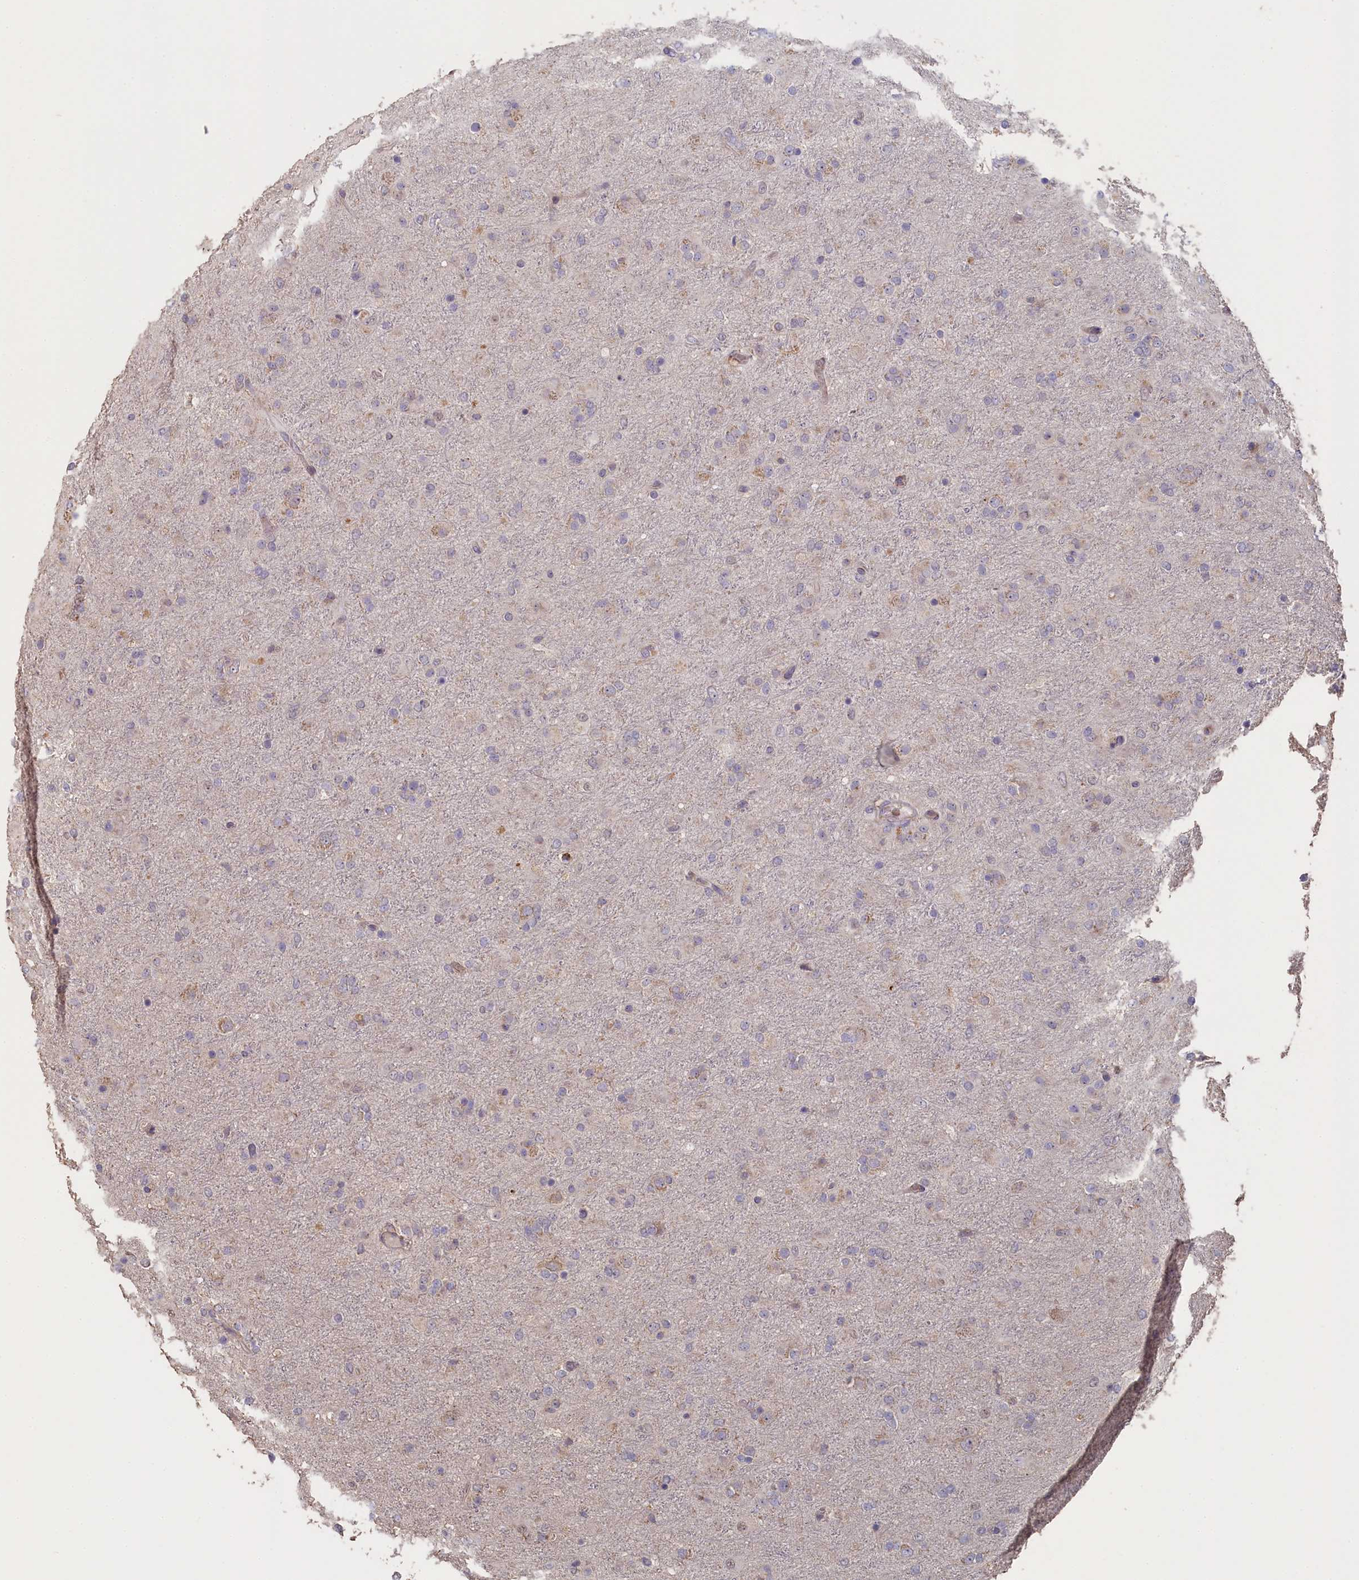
{"staining": {"intensity": "negative", "quantity": "none", "location": "none"}, "tissue": "glioma", "cell_type": "Tumor cells", "image_type": "cancer", "snomed": [{"axis": "morphology", "description": "Glioma, malignant, Low grade"}, {"axis": "topography", "description": "Brain"}], "caption": "This is an immunohistochemistry micrograph of glioma. There is no staining in tumor cells.", "gene": "STX16", "patient": {"sex": "male", "age": 65}}